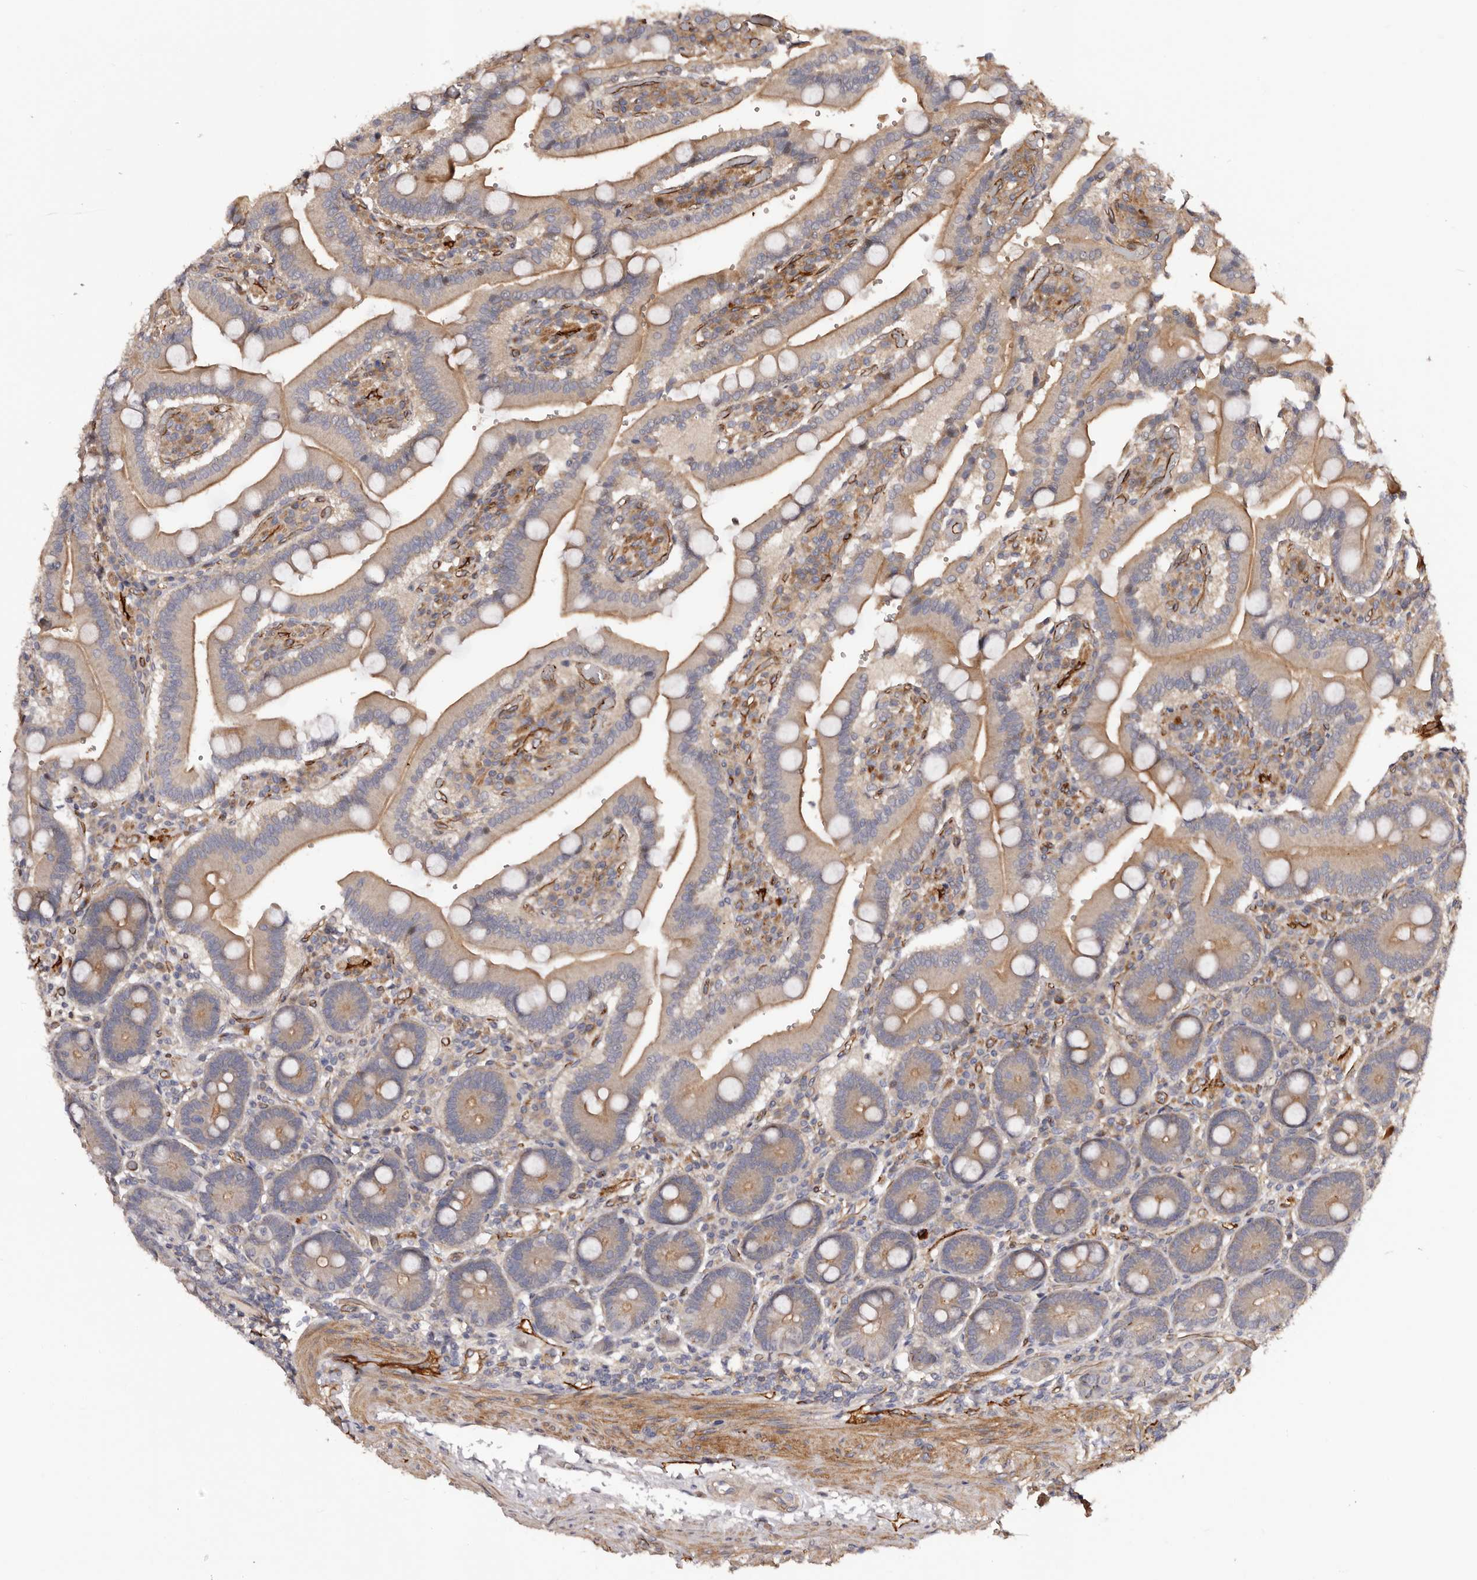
{"staining": {"intensity": "moderate", "quantity": "25%-75%", "location": "cytoplasmic/membranous"}, "tissue": "duodenum", "cell_type": "Glandular cells", "image_type": "normal", "snomed": [{"axis": "morphology", "description": "Normal tissue, NOS"}, {"axis": "topography", "description": "Duodenum"}], "caption": "Protein staining displays moderate cytoplasmic/membranous expression in about 25%-75% of glandular cells in unremarkable duodenum.", "gene": "GTPBP1", "patient": {"sex": "female", "age": 62}}